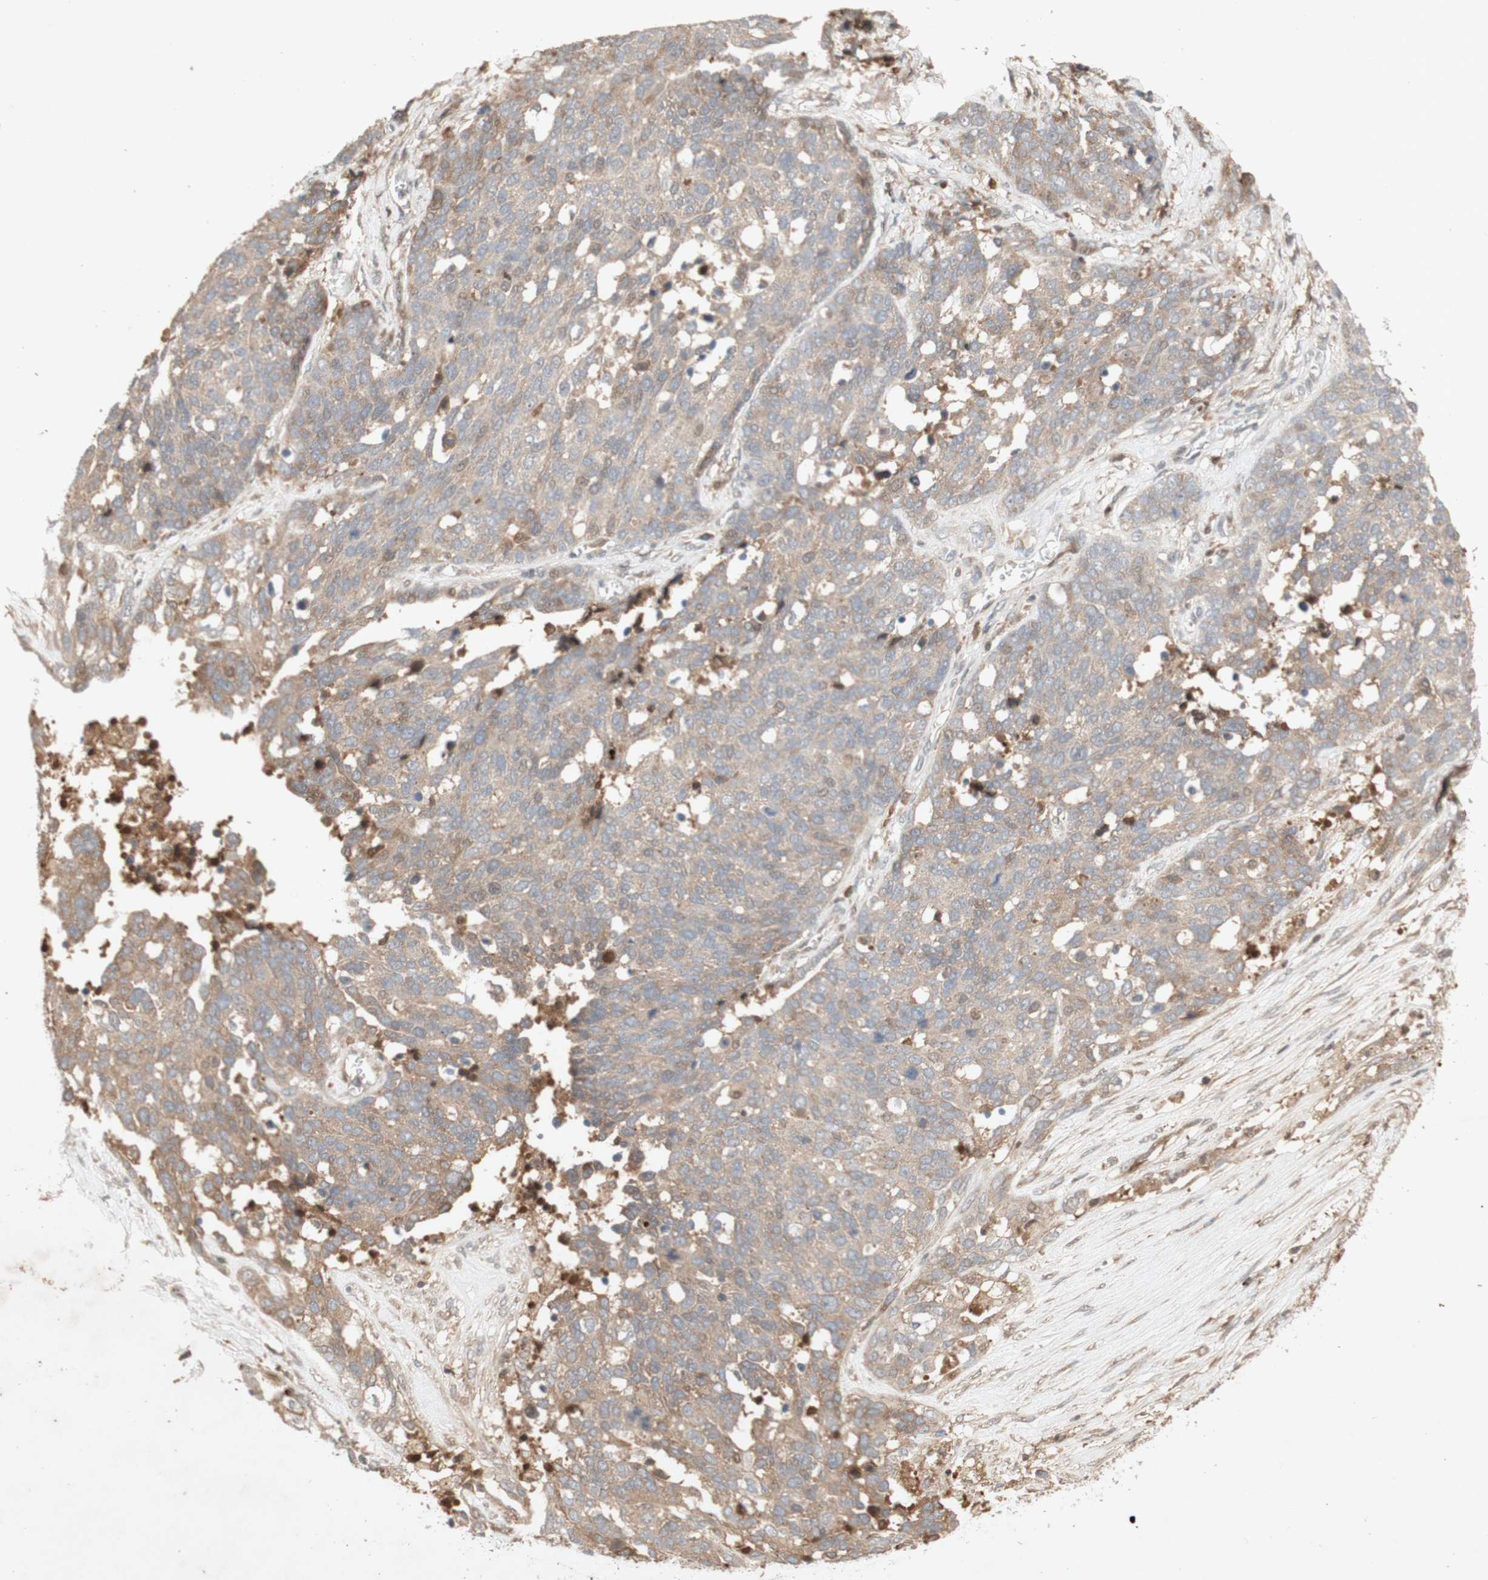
{"staining": {"intensity": "weak", "quantity": "25%-75%", "location": "cytoplasmic/membranous"}, "tissue": "ovarian cancer", "cell_type": "Tumor cells", "image_type": "cancer", "snomed": [{"axis": "morphology", "description": "Cystadenocarcinoma, serous, NOS"}, {"axis": "topography", "description": "Ovary"}], "caption": "Ovarian cancer (serous cystadenocarcinoma) stained with DAB (3,3'-diaminobenzidine) IHC demonstrates low levels of weak cytoplasmic/membranous expression in approximately 25%-75% of tumor cells. (Stains: DAB in brown, nuclei in blue, Microscopy: brightfield microscopy at high magnification).", "gene": "NRG4", "patient": {"sex": "female", "age": 44}}